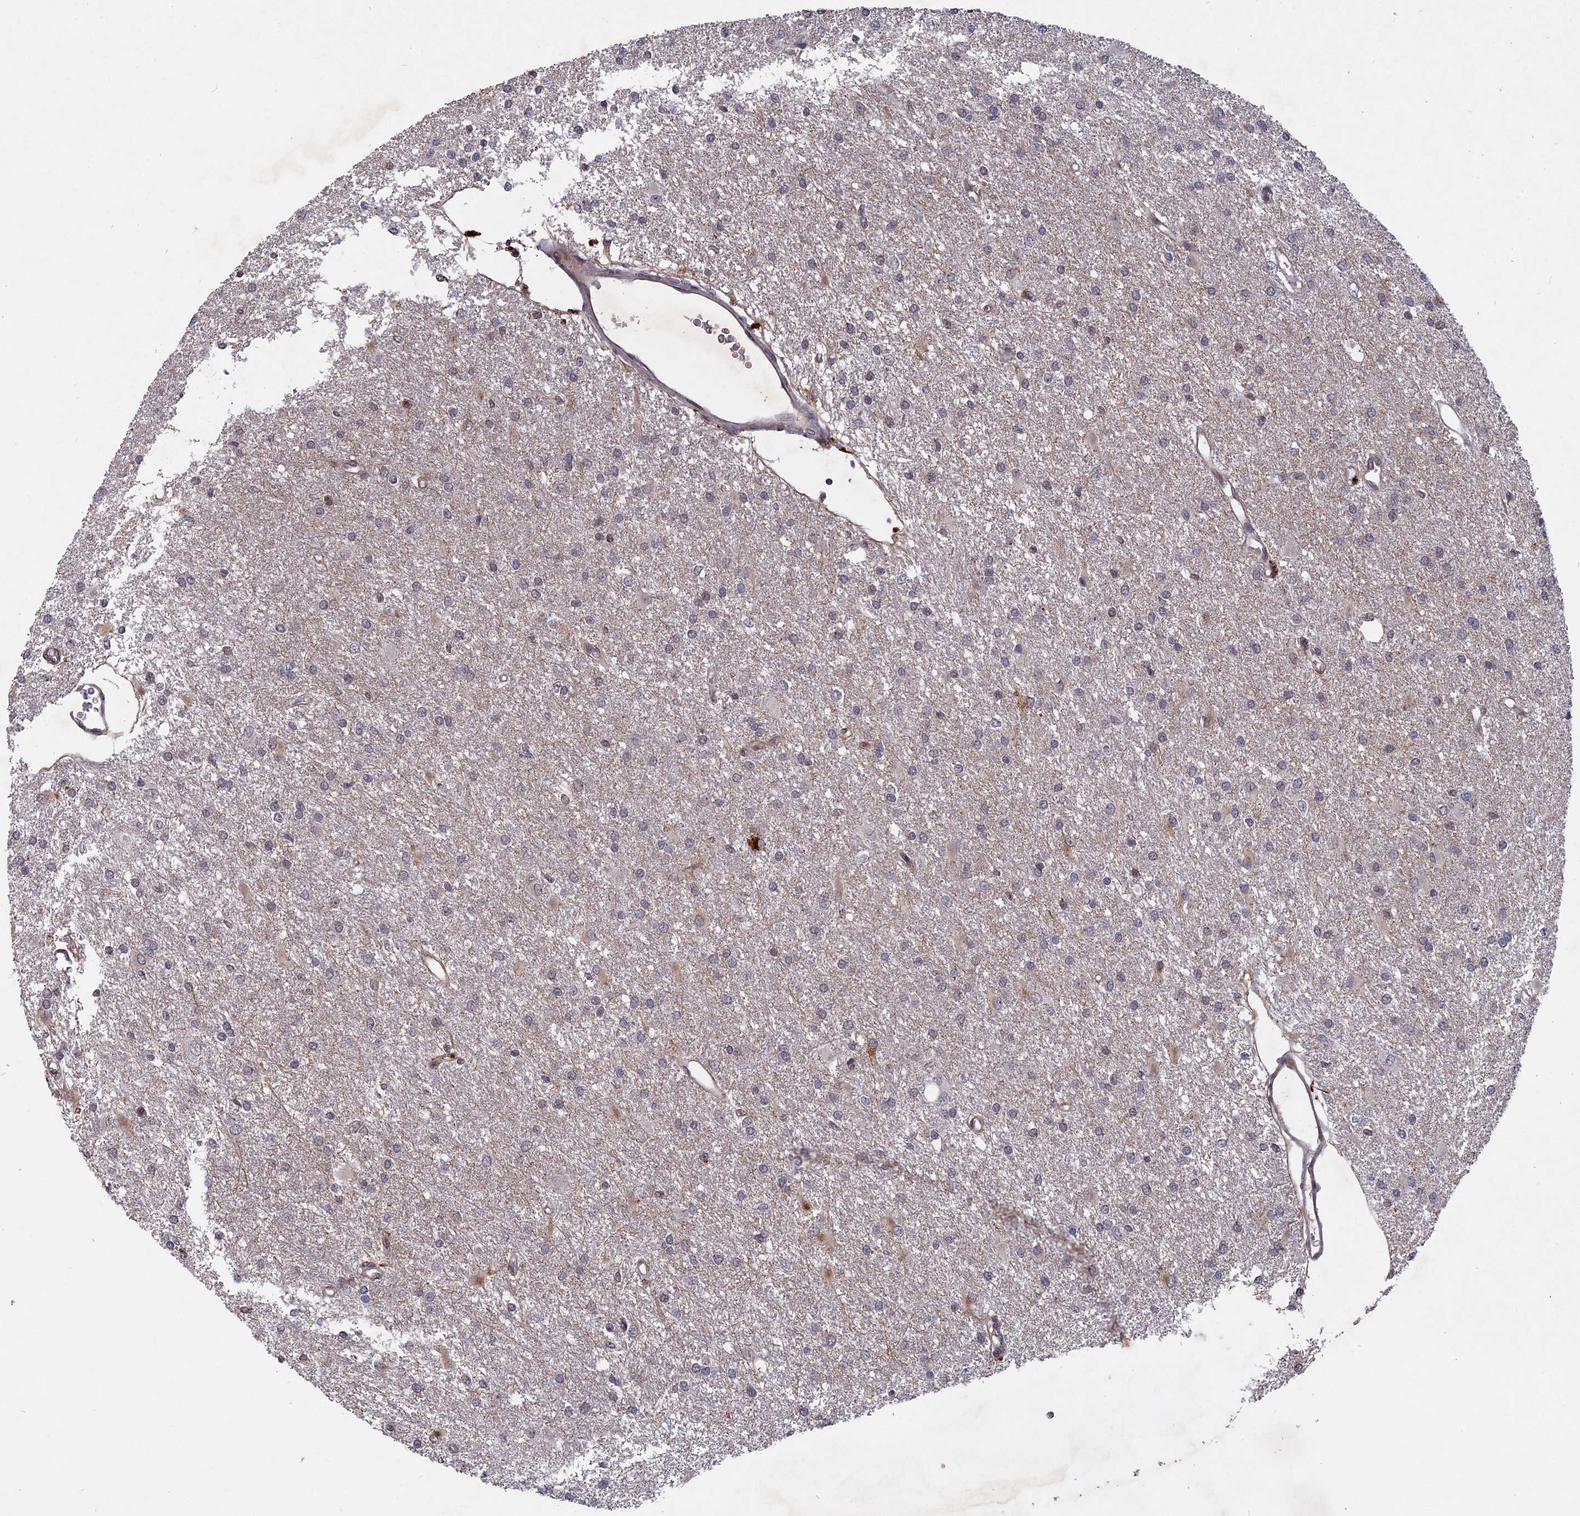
{"staining": {"intensity": "weak", "quantity": "25%-75%", "location": "nuclear"}, "tissue": "glioma", "cell_type": "Tumor cells", "image_type": "cancer", "snomed": [{"axis": "morphology", "description": "Glioma, malignant, High grade"}, {"axis": "topography", "description": "Brain"}], "caption": "Immunohistochemistry micrograph of human high-grade glioma (malignant) stained for a protein (brown), which shows low levels of weak nuclear expression in approximately 25%-75% of tumor cells.", "gene": "NOSIP", "patient": {"sex": "female", "age": 50}}